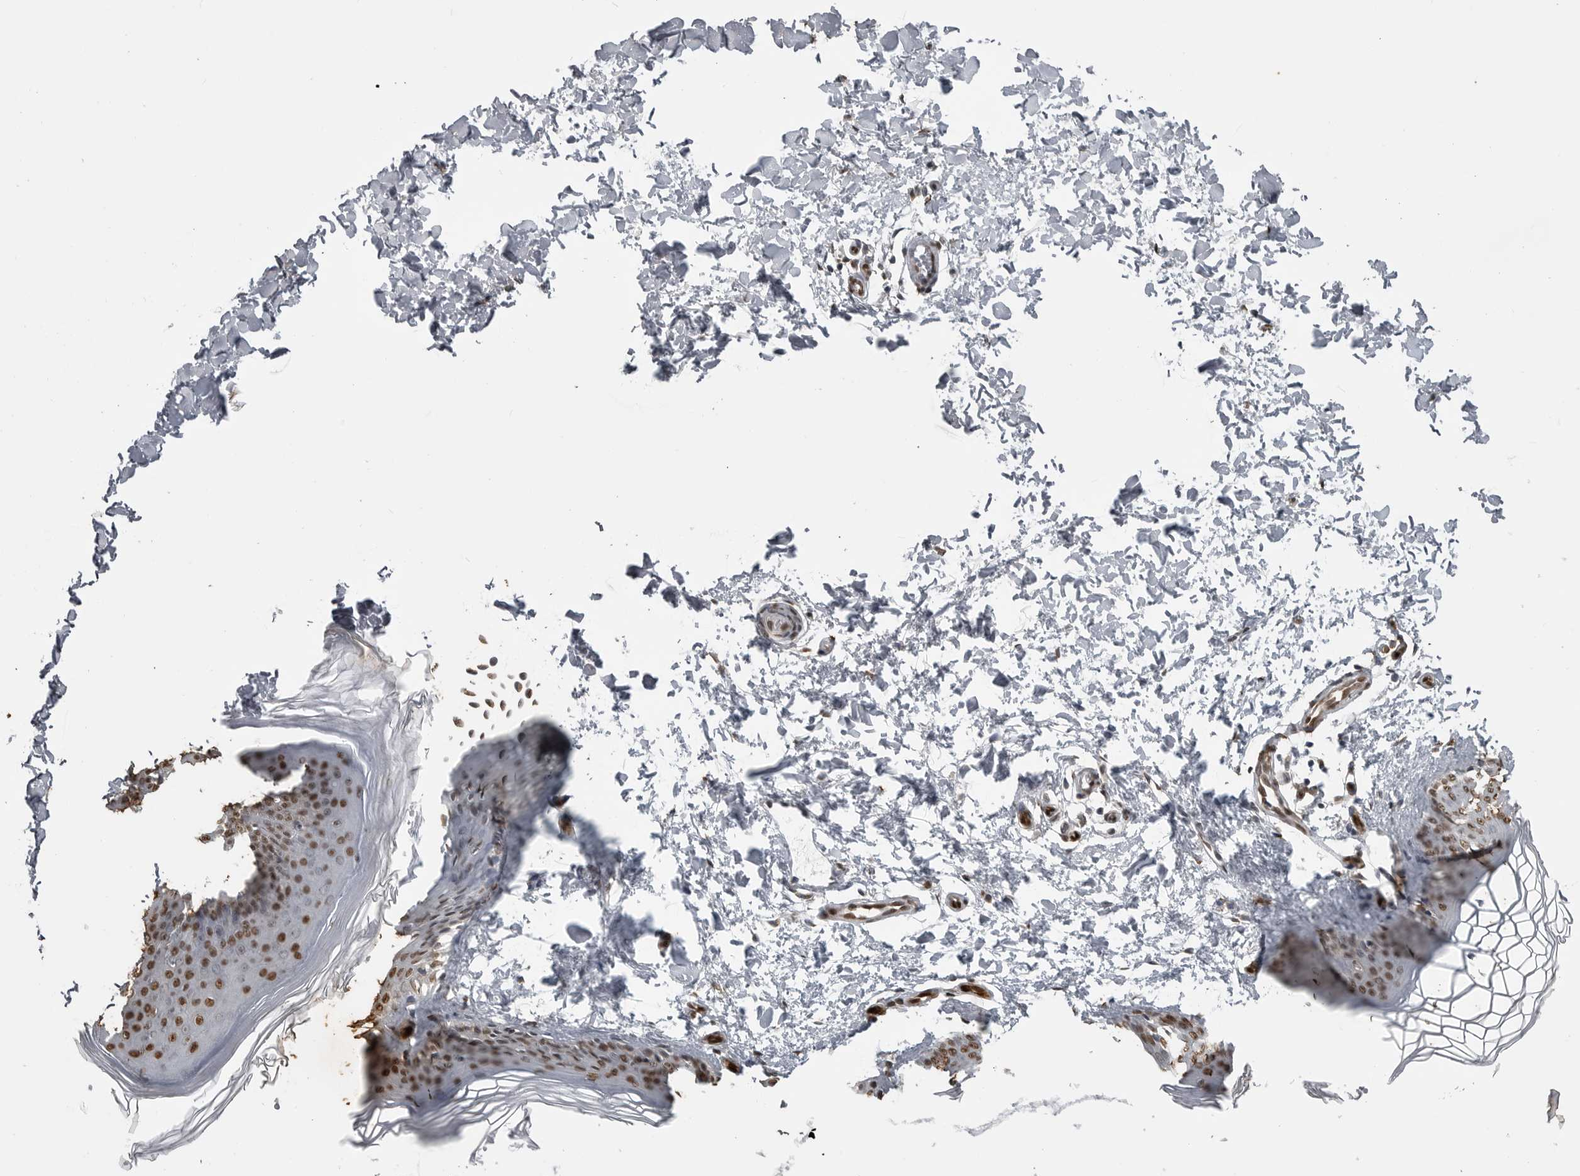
{"staining": {"intensity": "strong", "quantity": ">75%", "location": "nuclear"}, "tissue": "skin", "cell_type": "Fibroblasts", "image_type": "normal", "snomed": [{"axis": "morphology", "description": "Normal tissue, NOS"}, {"axis": "topography", "description": "Skin"}], "caption": "This is a histology image of immunohistochemistry (IHC) staining of benign skin, which shows strong staining in the nuclear of fibroblasts.", "gene": "SMAD2", "patient": {"sex": "female", "age": 27}}